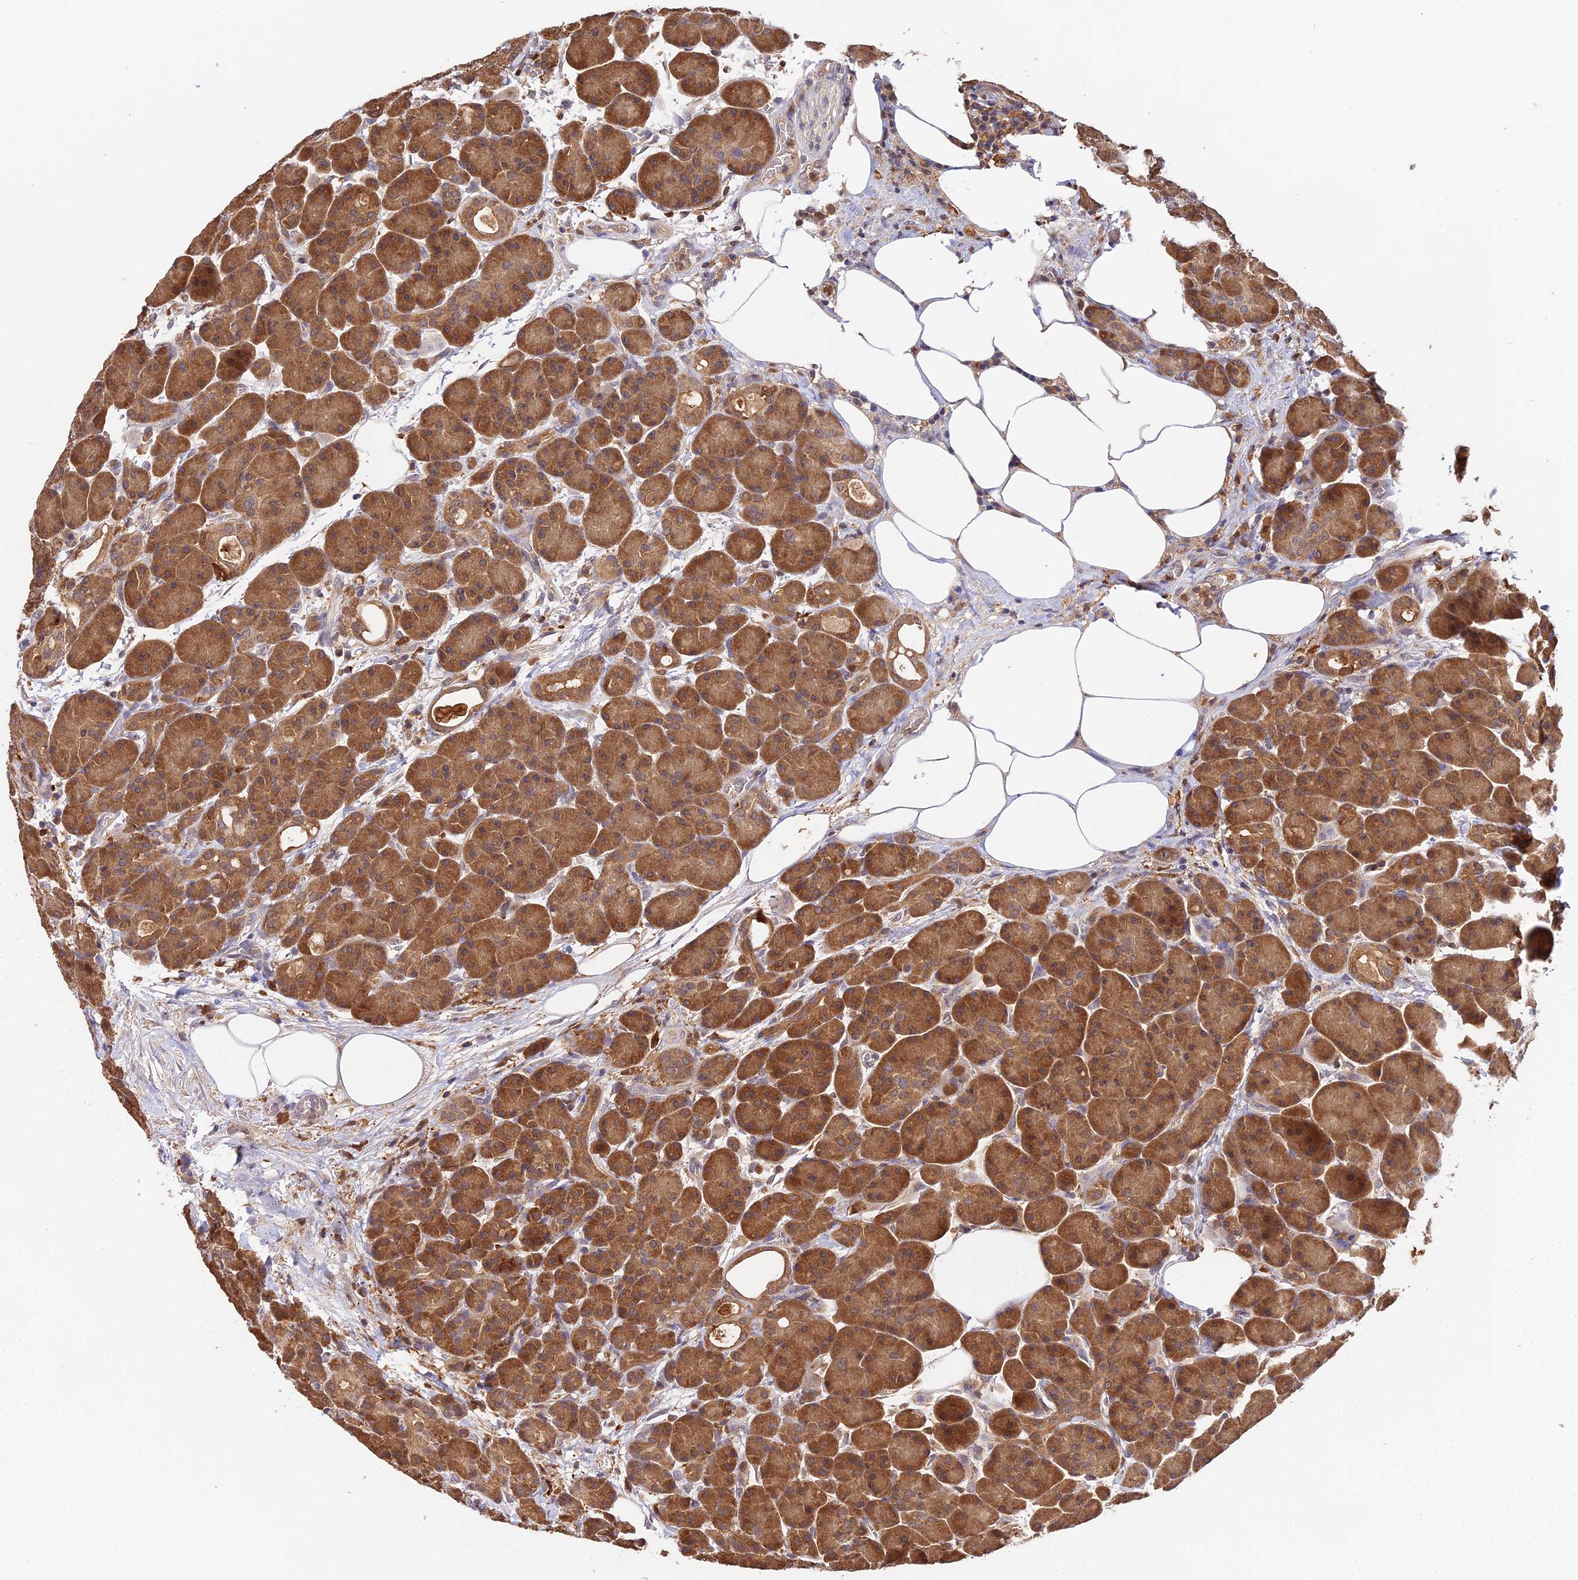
{"staining": {"intensity": "strong", "quantity": ">75%", "location": "cytoplasmic/membranous"}, "tissue": "pancreas", "cell_type": "Exocrine glandular cells", "image_type": "normal", "snomed": [{"axis": "morphology", "description": "Normal tissue, NOS"}, {"axis": "topography", "description": "Pancreas"}], "caption": "This photomicrograph exhibits IHC staining of benign human pancreas, with high strong cytoplasmic/membranous staining in about >75% of exocrine glandular cells.", "gene": "FBP1", "patient": {"sex": "male", "age": 63}}